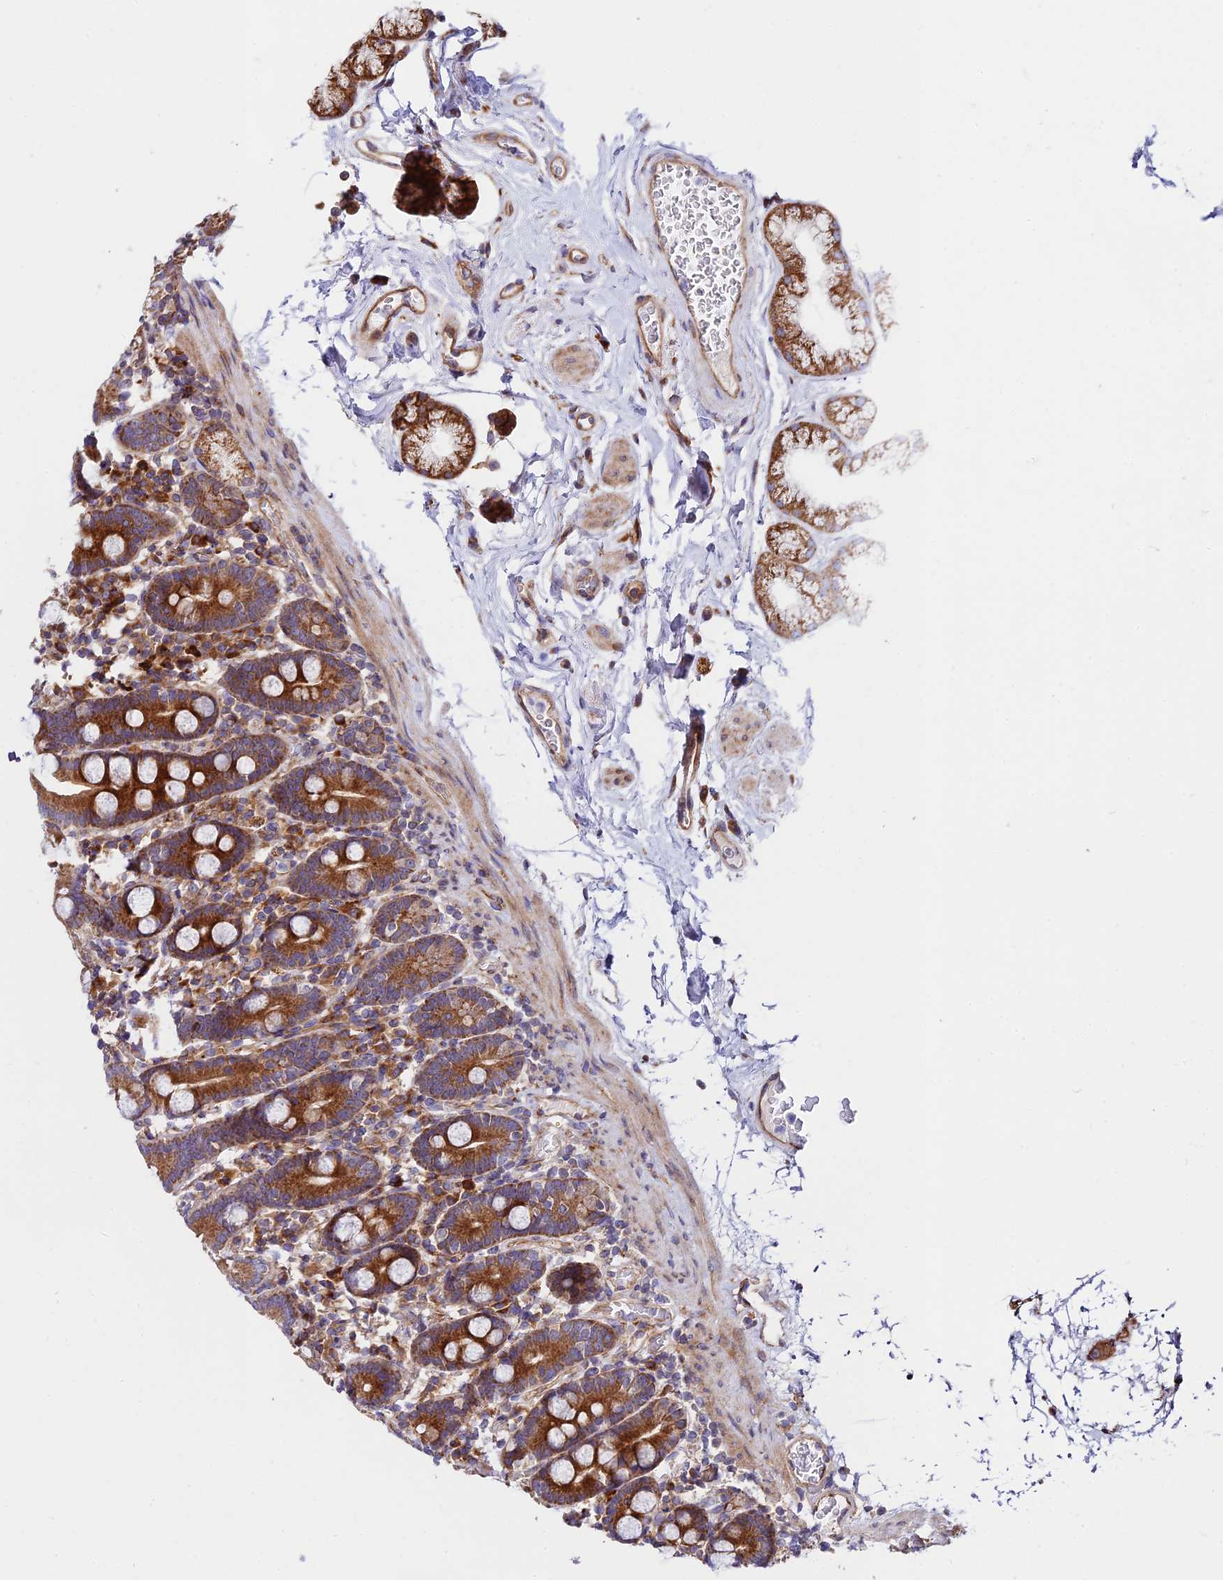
{"staining": {"intensity": "strong", "quantity": ">75%", "location": "cytoplasmic/membranous"}, "tissue": "duodenum", "cell_type": "Glandular cells", "image_type": "normal", "snomed": [{"axis": "morphology", "description": "Normal tissue, NOS"}, {"axis": "topography", "description": "Duodenum"}], "caption": "IHC histopathology image of unremarkable duodenum stained for a protein (brown), which shows high levels of strong cytoplasmic/membranous staining in about >75% of glandular cells.", "gene": "VPS13C", "patient": {"sex": "male", "age": 55}}